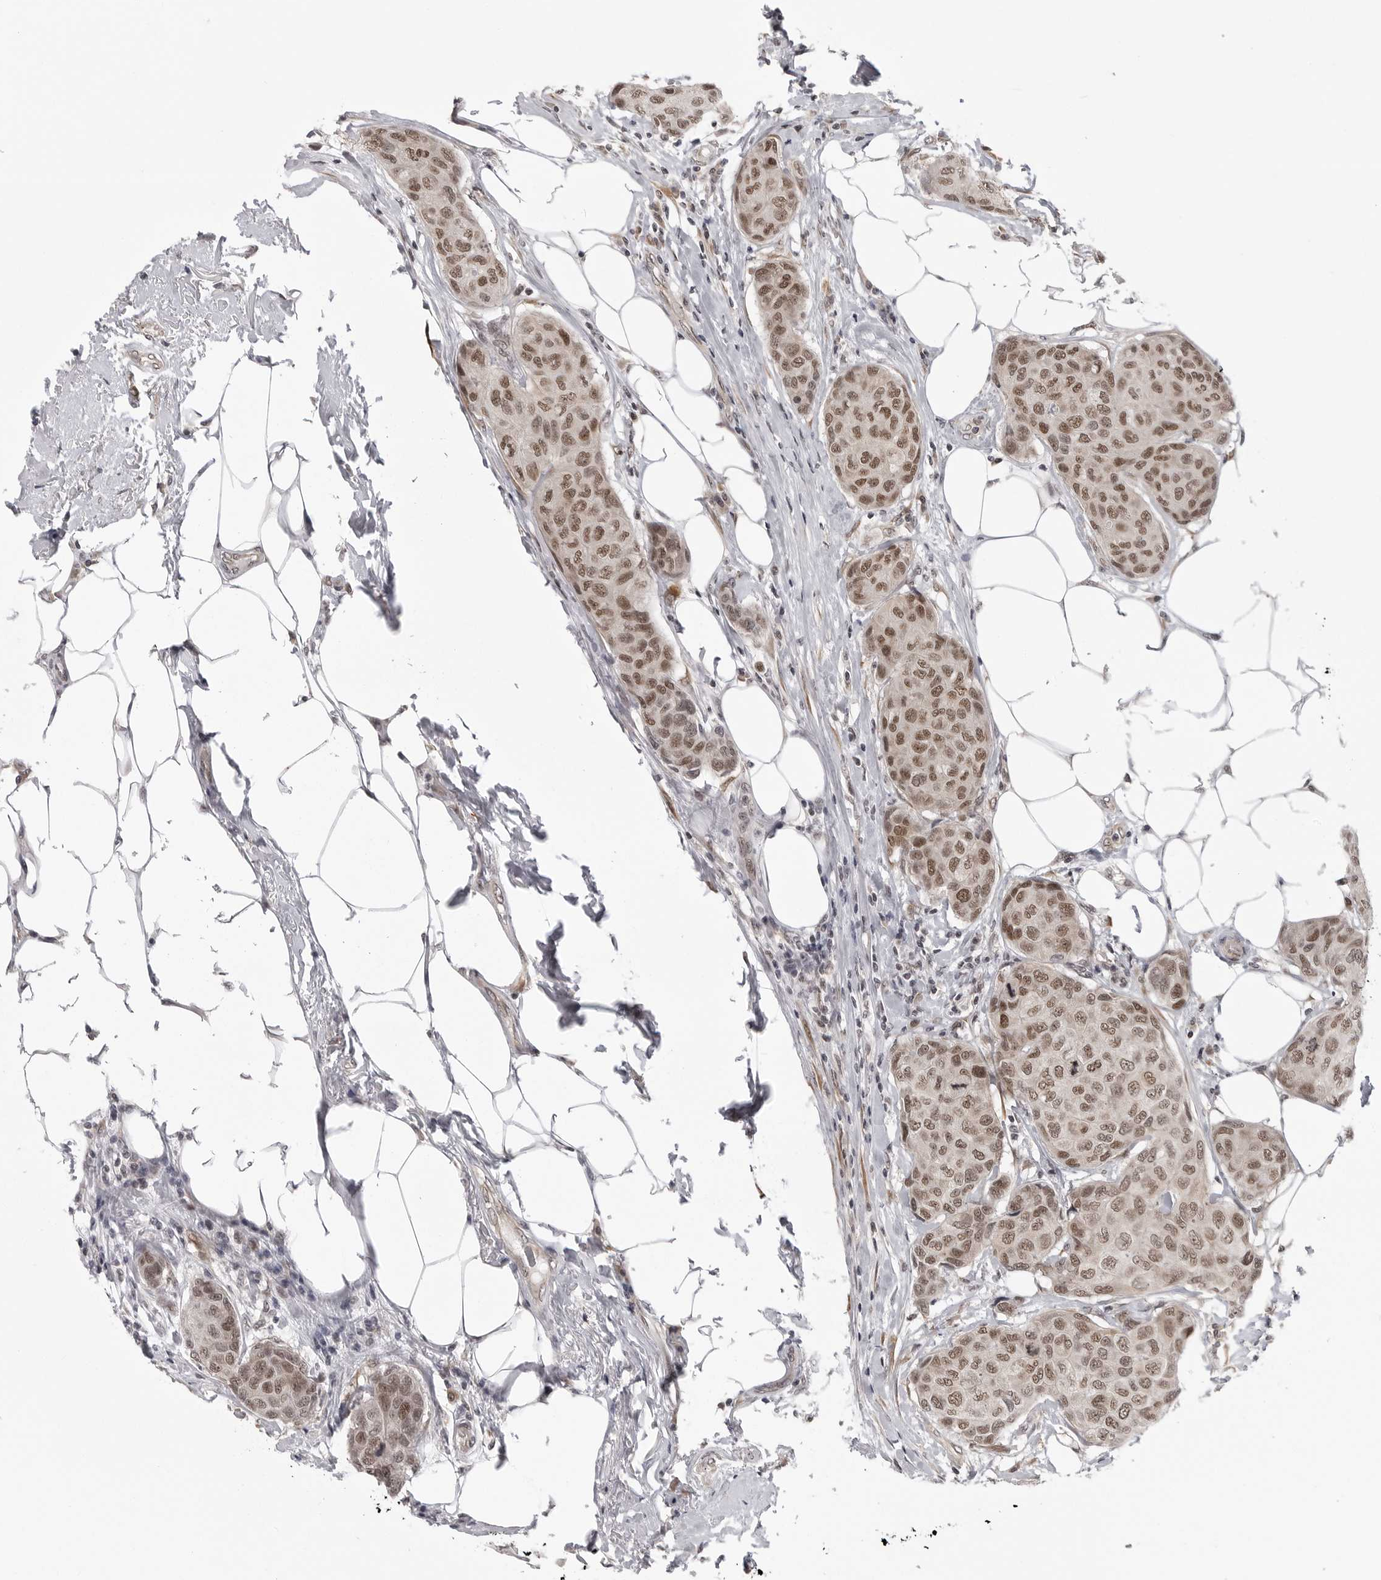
{"staining": {"intensity": "moderate", "quantity": ">75%", "location": "nuclear"}, "tissue": "breast cancer", "cell_type": "Tumor cells", "image_type": "cancer", "snomed": [{"axis": "morphology", "description": "Duct carcinoma"}, {"axis": "topography", "description": "Breast"}], "caption": "Immunohistochemistry photomicrograph of neoplastic tissue: invasive ductal carcinoma (breast) stained using immunohistochemistry shows medium levels of moderate protein expression localized specifically in the nuclear of tumor cells, appearing as a nuclear brown color.", "gene": "PRDM10", "patient": {"sex": "female", "age": 80}}